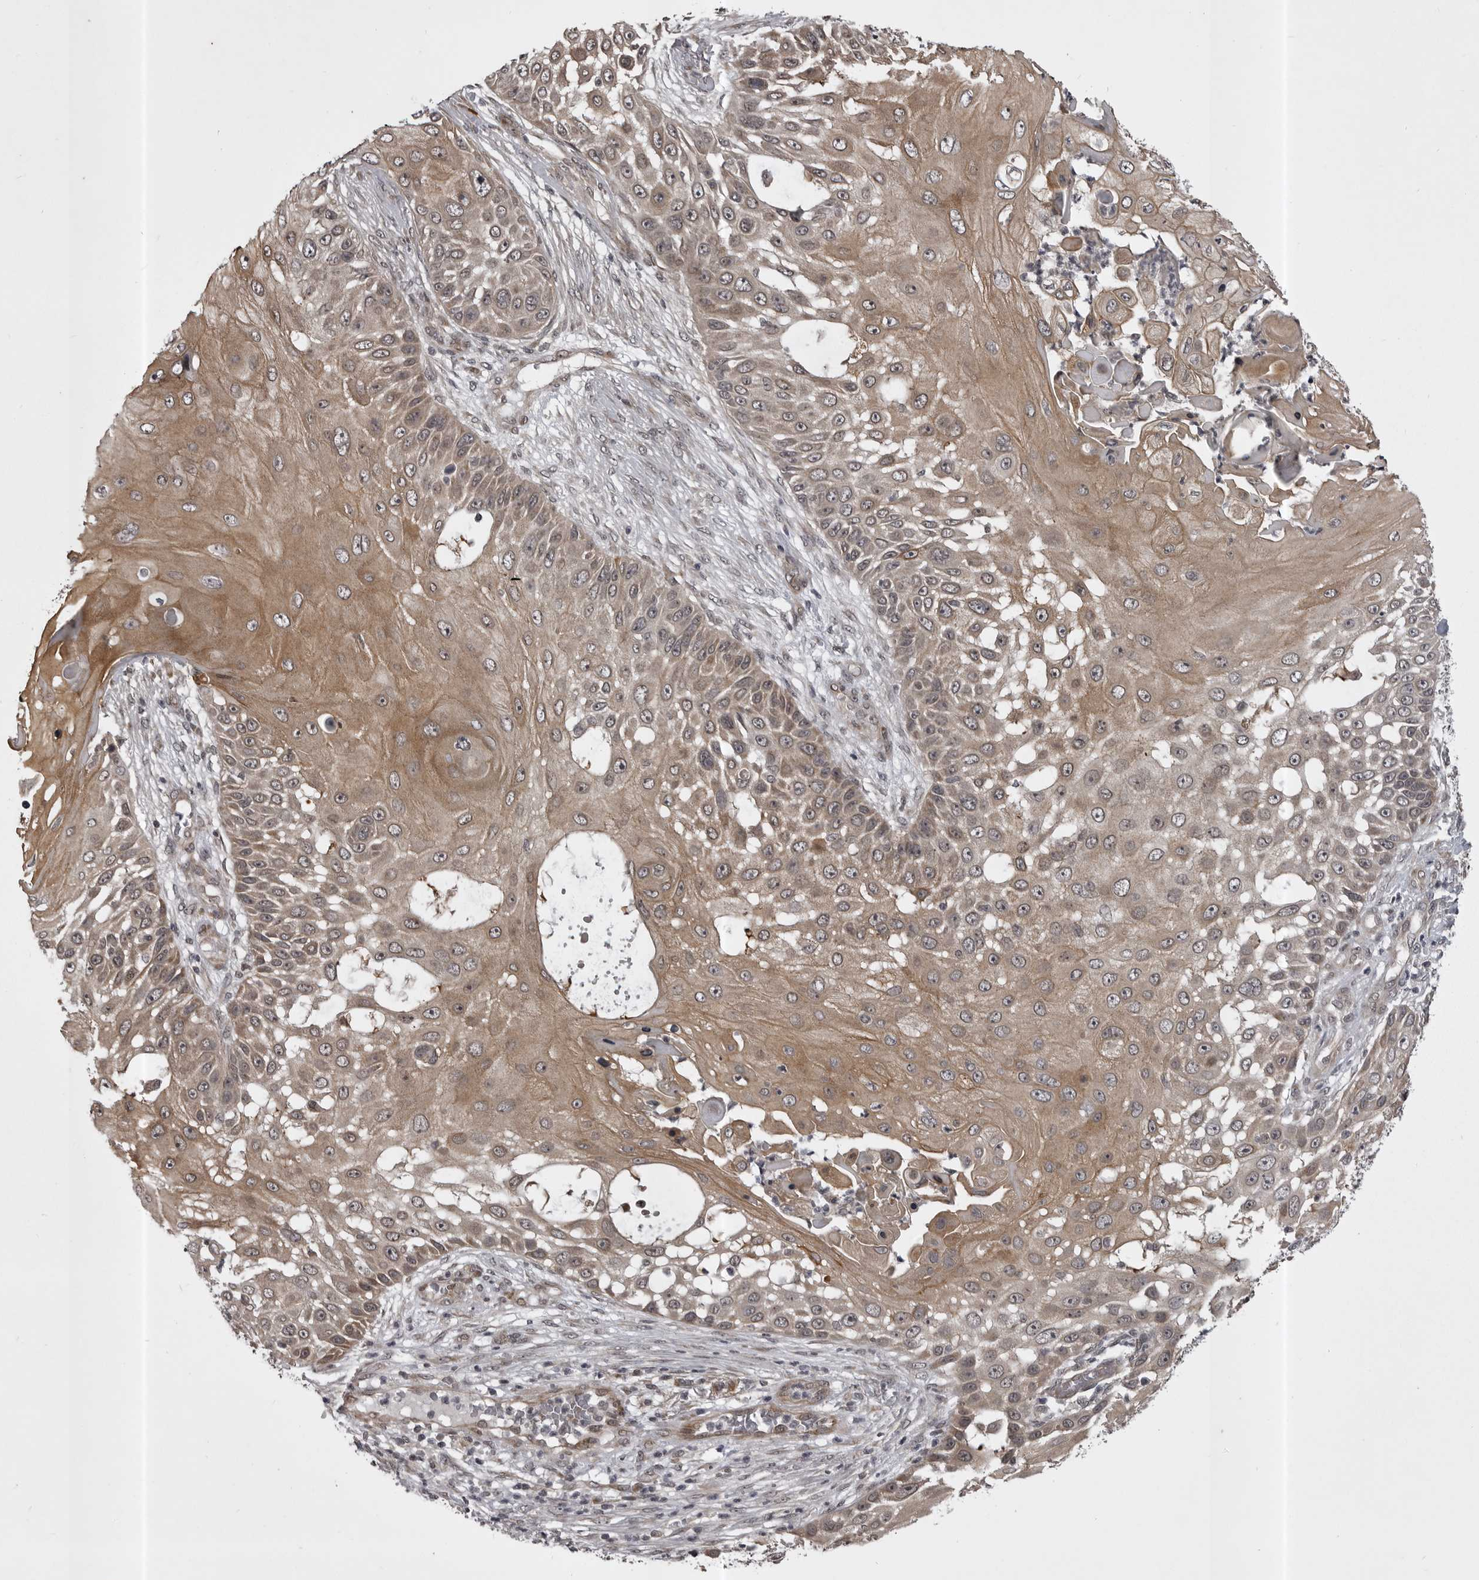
{"staining": {"intensity": "moderate", "quantity": ">75%", "location": "cytoplasmic/membranous"}, "tissue": "skin cancer", "cell_type": "Tumor cells", "image_type": "cancer", "snomed": [{"axis": "morphology", "description": "Squamous cell carcinoma, NOS"}, {"axis": "topography", "description": "Skin"}], "caption": "A brown stain shows moderate cytoplasmic/membranous positivity of a protein in human skin cancer (squamous cell carcinoma) tumor cells. Ihc stains the protein of interest in brown and the nuclei are stained blue.", "gene": "SNX16", "patient": {"sex": "female", "age": 44}}